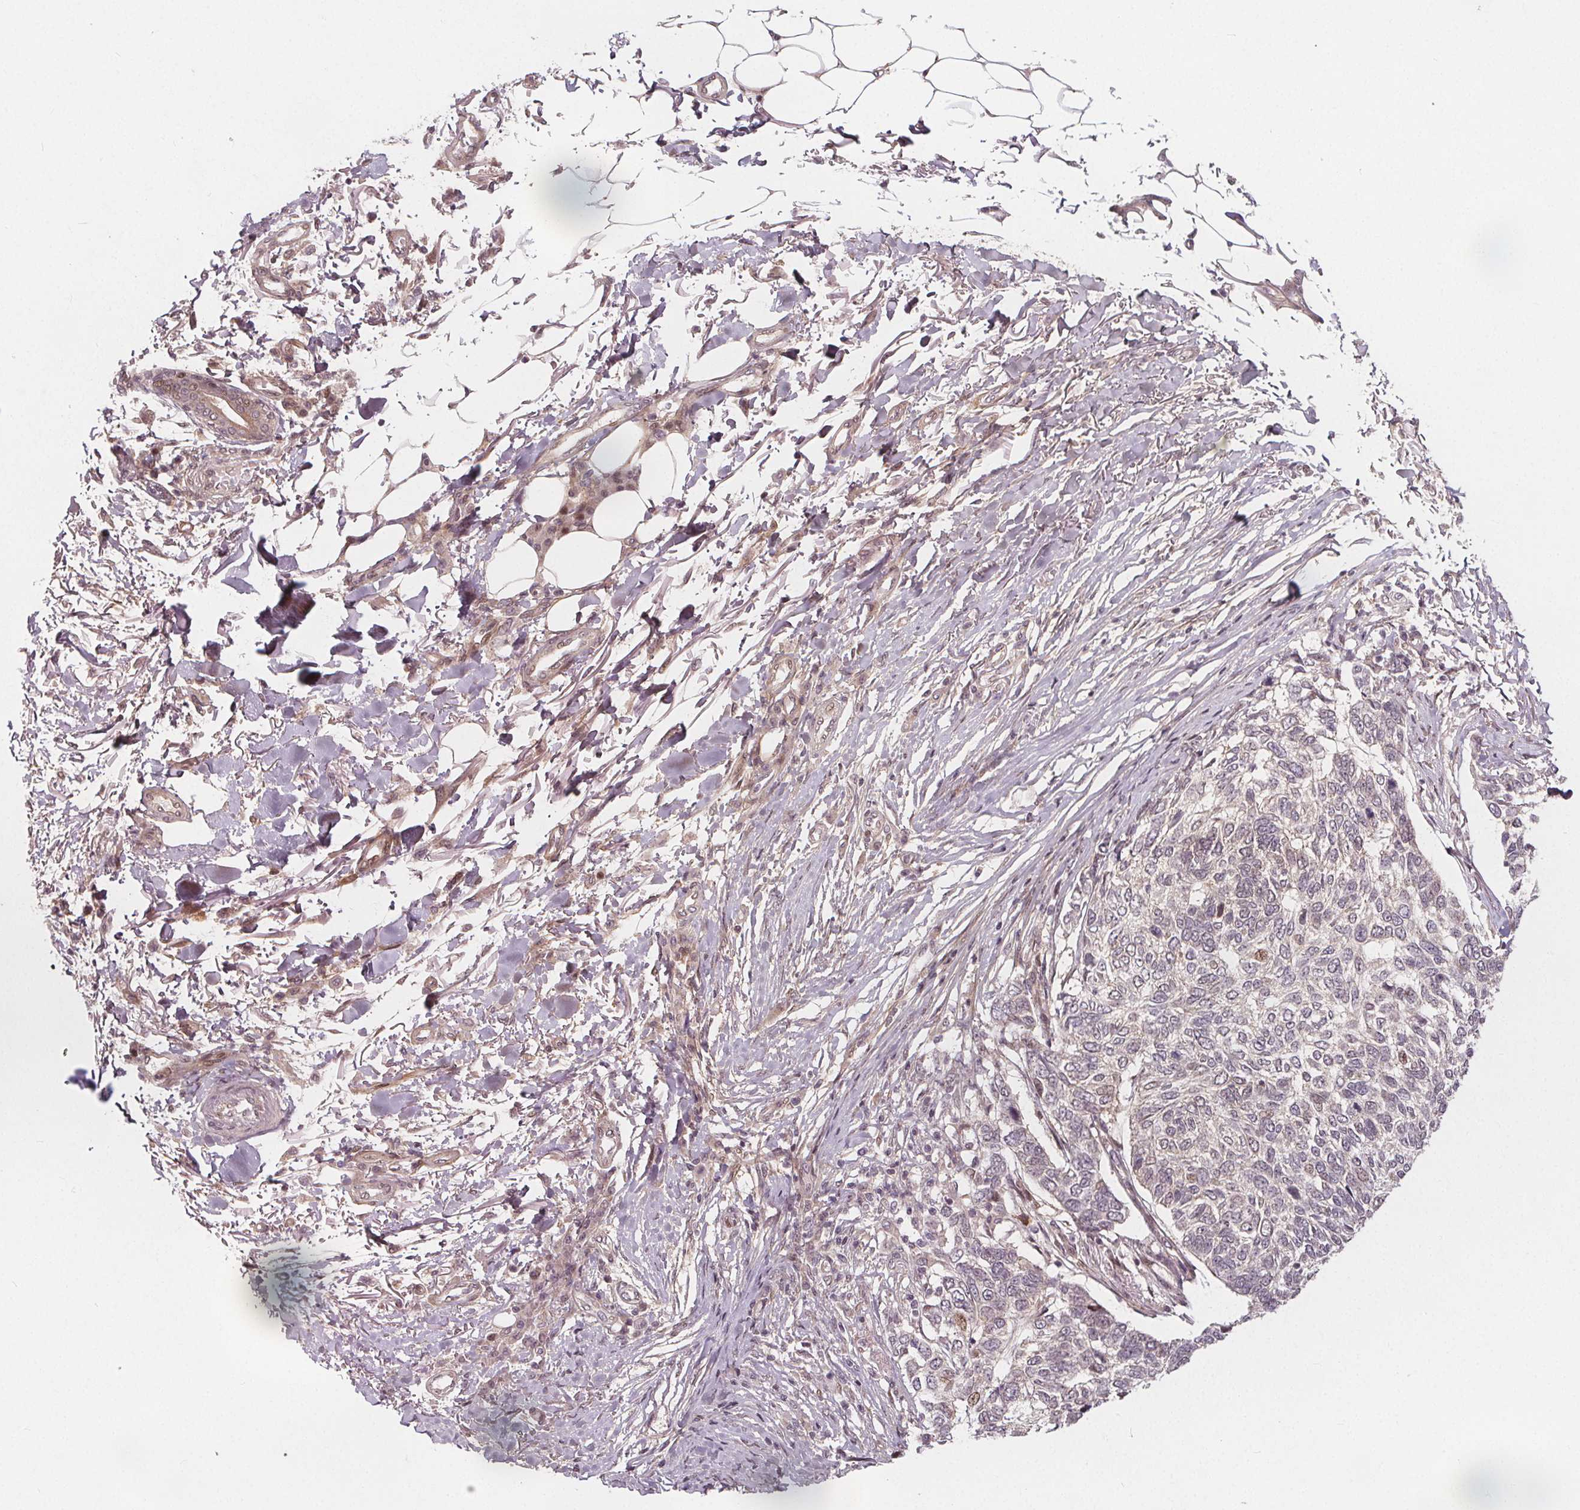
{"staining": {"intensity": "negative", "quantity": "none", "location": "none"}, "tissue": "skin cancer", "cell_type": "Tumor cells", "image_type": "cancer", "snomed": [{"axis": "morphology", "description": "Basal cell carcinoma"}, {"axis": "topography", "description": "Skin"}], "caption": "DAB (3,3'-diaminobenzidine) immunohistochemical staining of human skin basal cell carcinoma reveals no significant expression in tumor cells. The staining was performed using DAB (3,3'-diaminobenzidine) to visualize the protein expression in brown, while the nuclei were stained in blue with hematoxylin (Magnification: 20x).", "gene": "AKT1S1", "patient": {"sex": "female", "age": 65}}